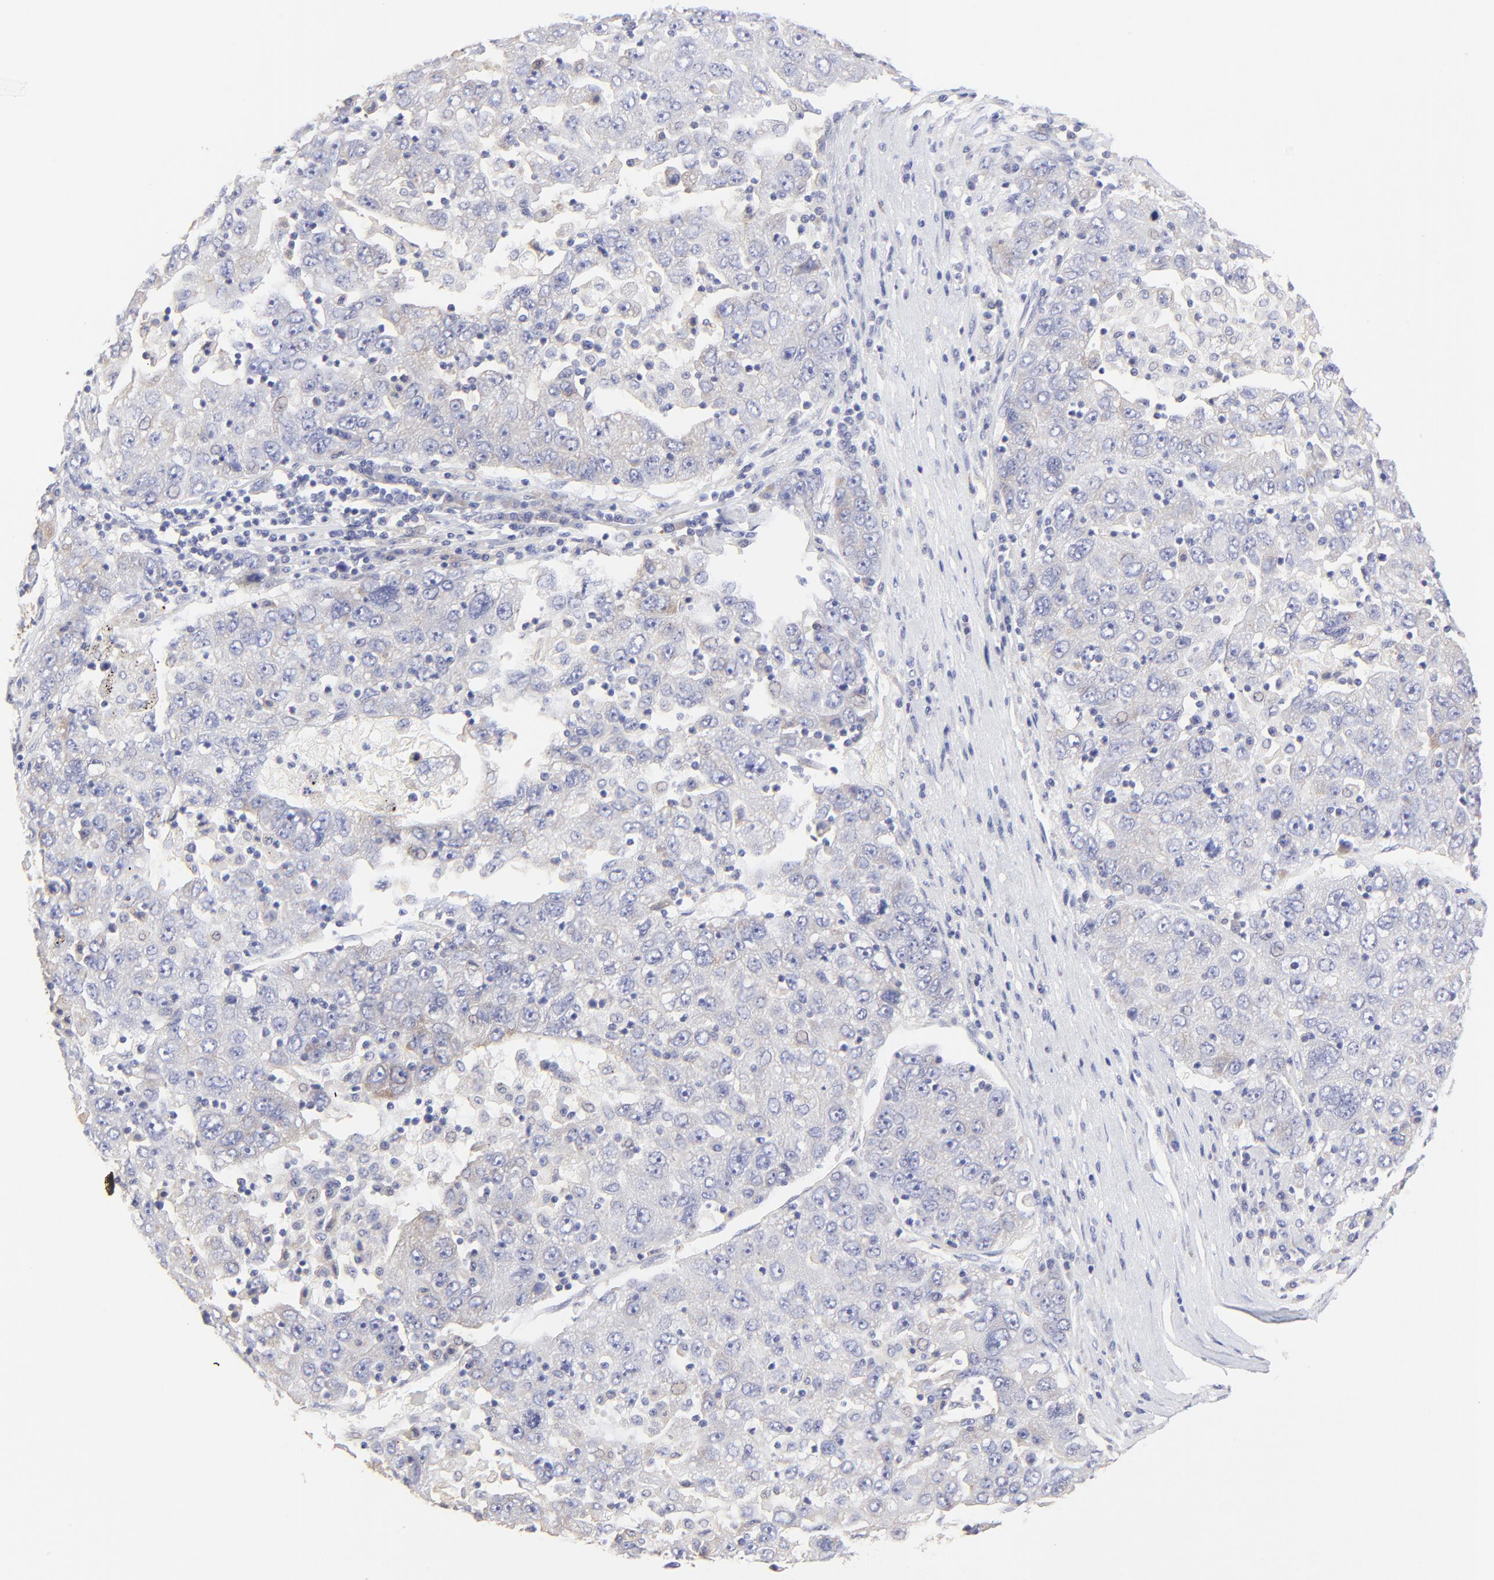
{"staining": {"intensity": "weak", "quantity": "25%-75%", "location": "cytoplasmic/membranous"}, "tissue": "liver cancer", "cell_type": "Tumor cells", "image_type": "cancer", "snomed": [{"axis": "morphology", "description": "Carcinoma, Hepatocellular, NOS"}, {"axis": "topography", "description": "Liver"}], "caption": "A low amount of weak cytoplasmic/membranous staining is appreciated in about 25%-75% of tumor cells in liver hepatocellular carcinoma tissue.", "gene": "LHFPL1", "patient": {"sex": "male", "age": 49}}